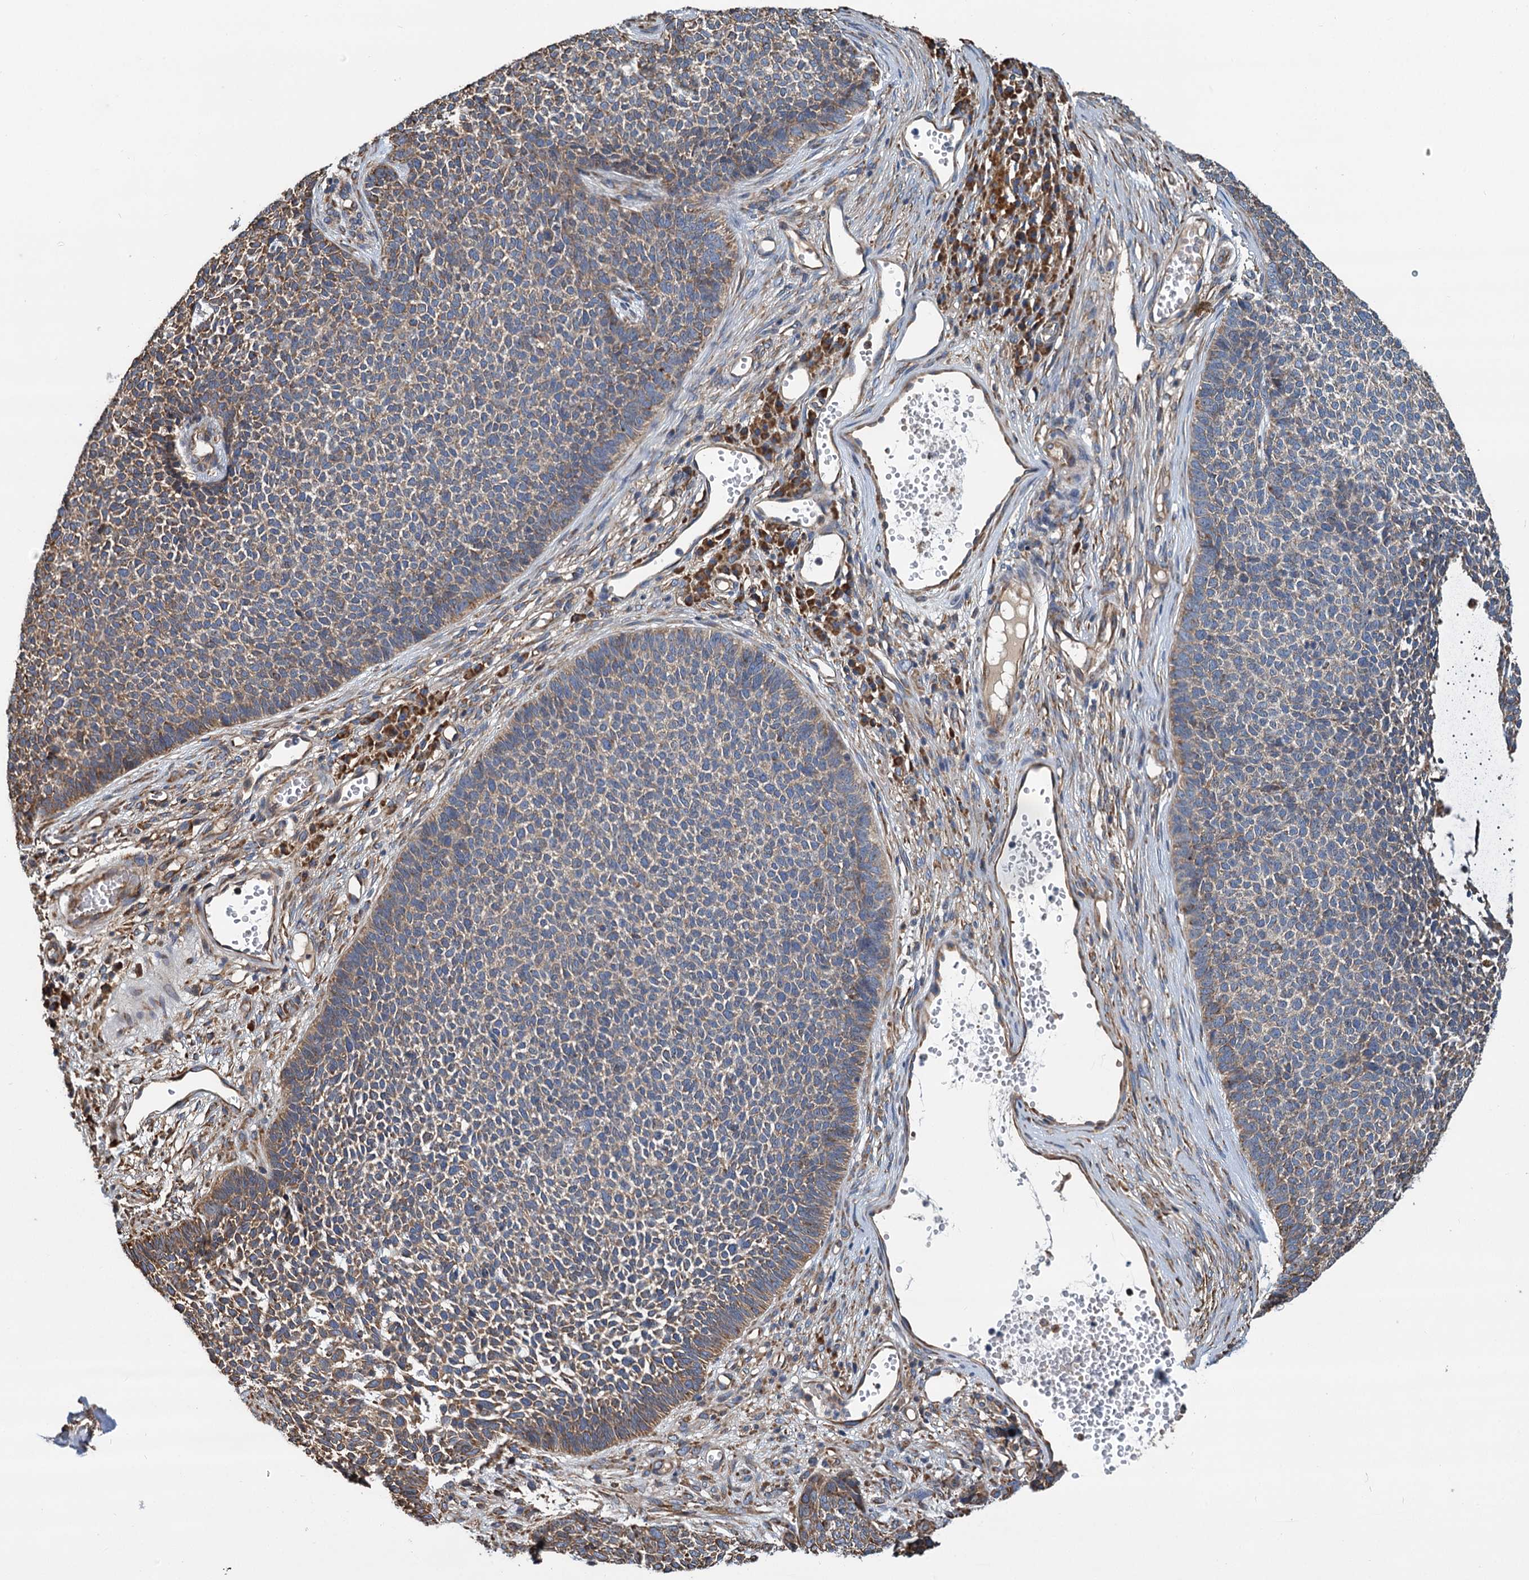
{"staining": {"intensity": "moderate", "quantity": "25%-75%", "location": "cytoplasmic/membranous"}, "tissue": "skin cancer", "cell_type": "Tumor cells", "image_type": "cancer", "snomed": [{"axis": "morphology", "description": "Basal cell carcinoma"}, {"axis": "topography", "description": "Skin"}], "caption": "Skin cancer stained with a brown dye shows moderate cytoplasmic/membranous positive staining in about 25%-75% of tumor cells.", "gene": "LINS1", "patient": {"sex": "female", "age": 84}}